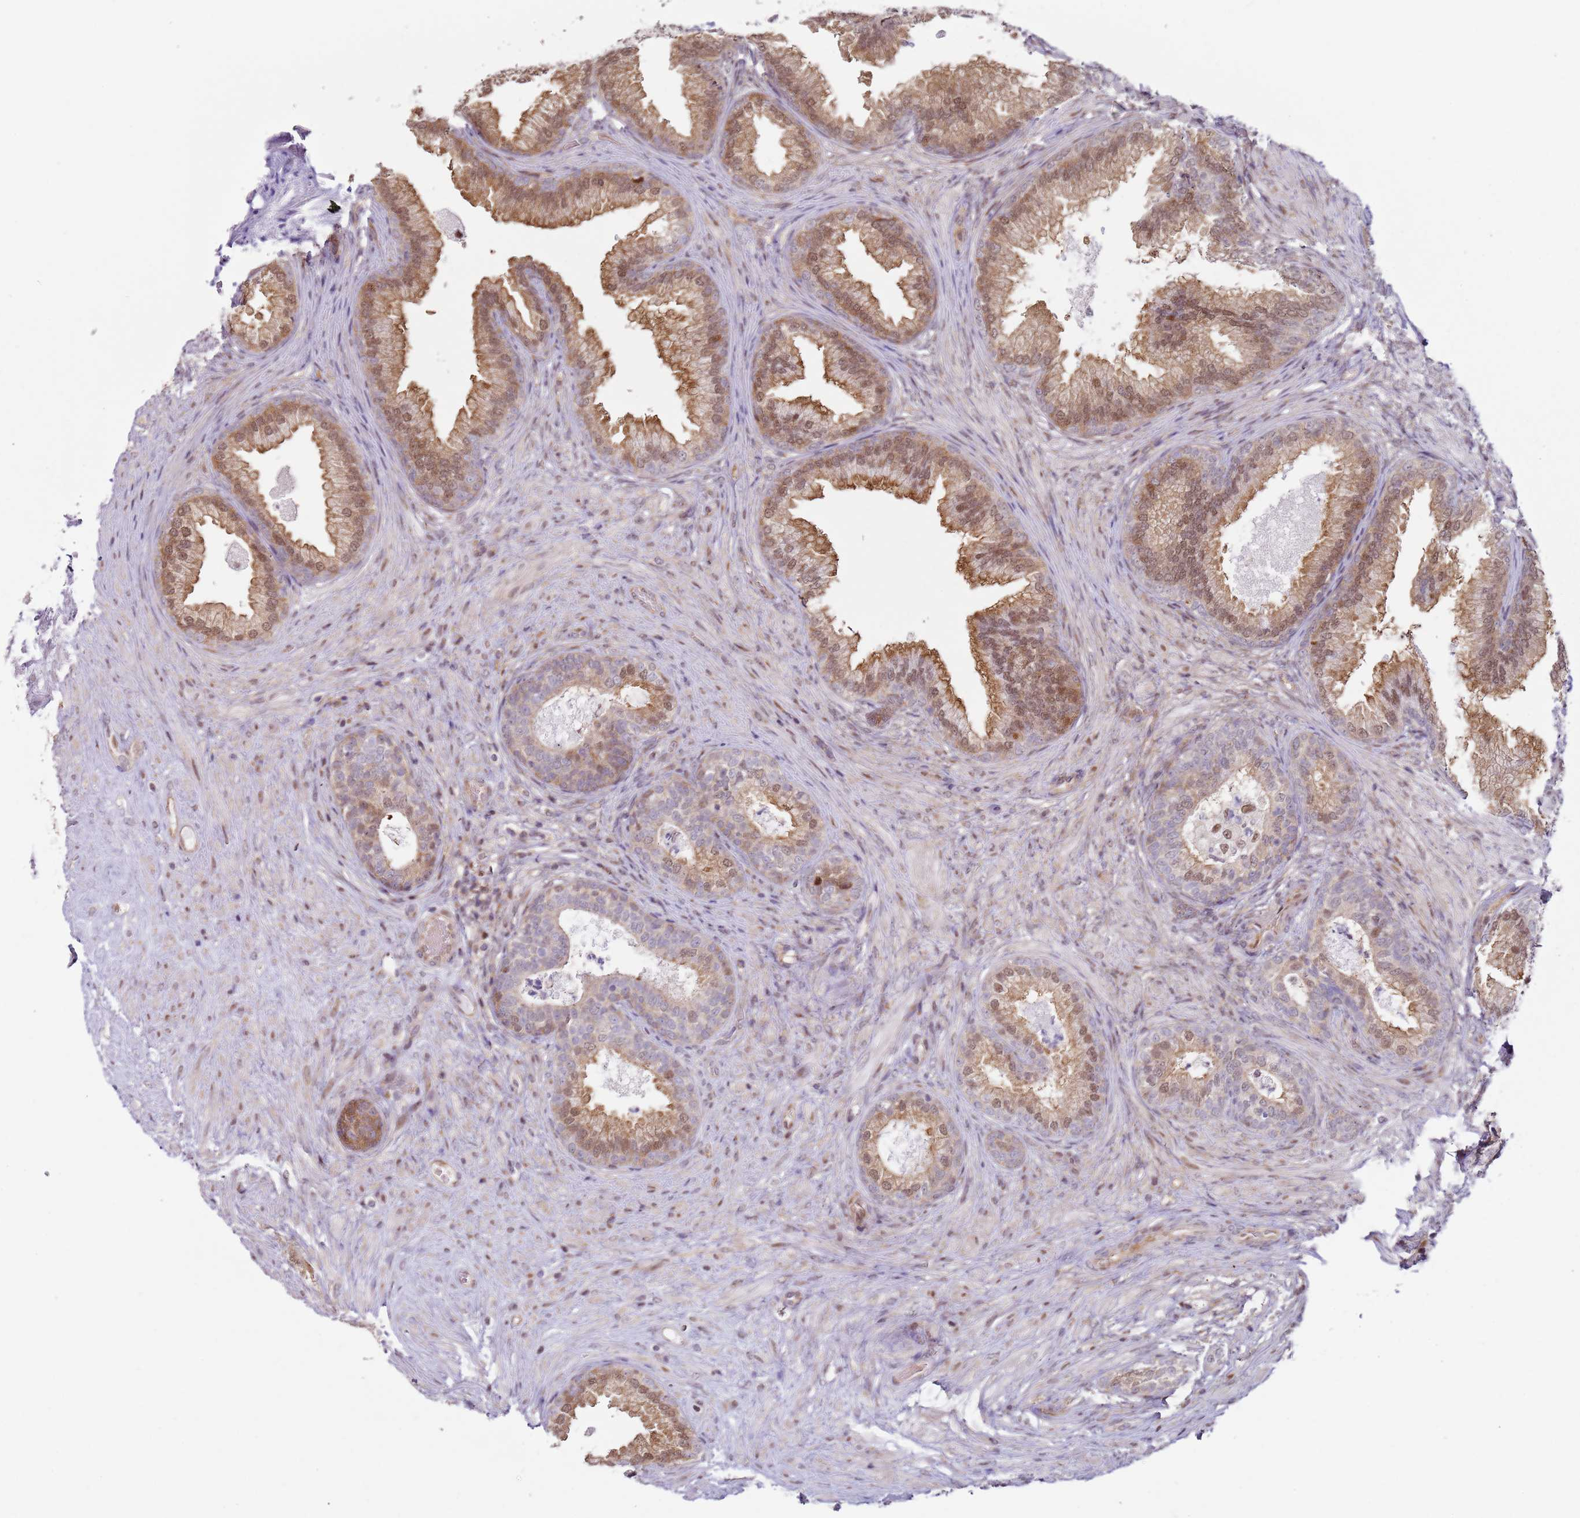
{"staining": {"intensity": "moderate", "quantity": ">75%", "location": "cytoplasmic/membranous,nuclear"}, "tissue": "prostate", "cell_type": "Glandular cells", "image_type": "normal", "snomed": [{"axis": "morphology", "description": "Normal tissue, NOS"}, {"axis": "topography", "description": "Prostate"}], "caption": "Glandular cells show moderate cytoplasmic/membranous,nuclear expression in approximately >75% of cells in unremarkable prostate. (Stains: DAB (3,3'-diaminobenzidine) in brown, nuclei in blue, Microscopy: brightfield microscopy at high magnification).", "gene": "PSMD4", "patient": {"sex": "male", "age": 76}}